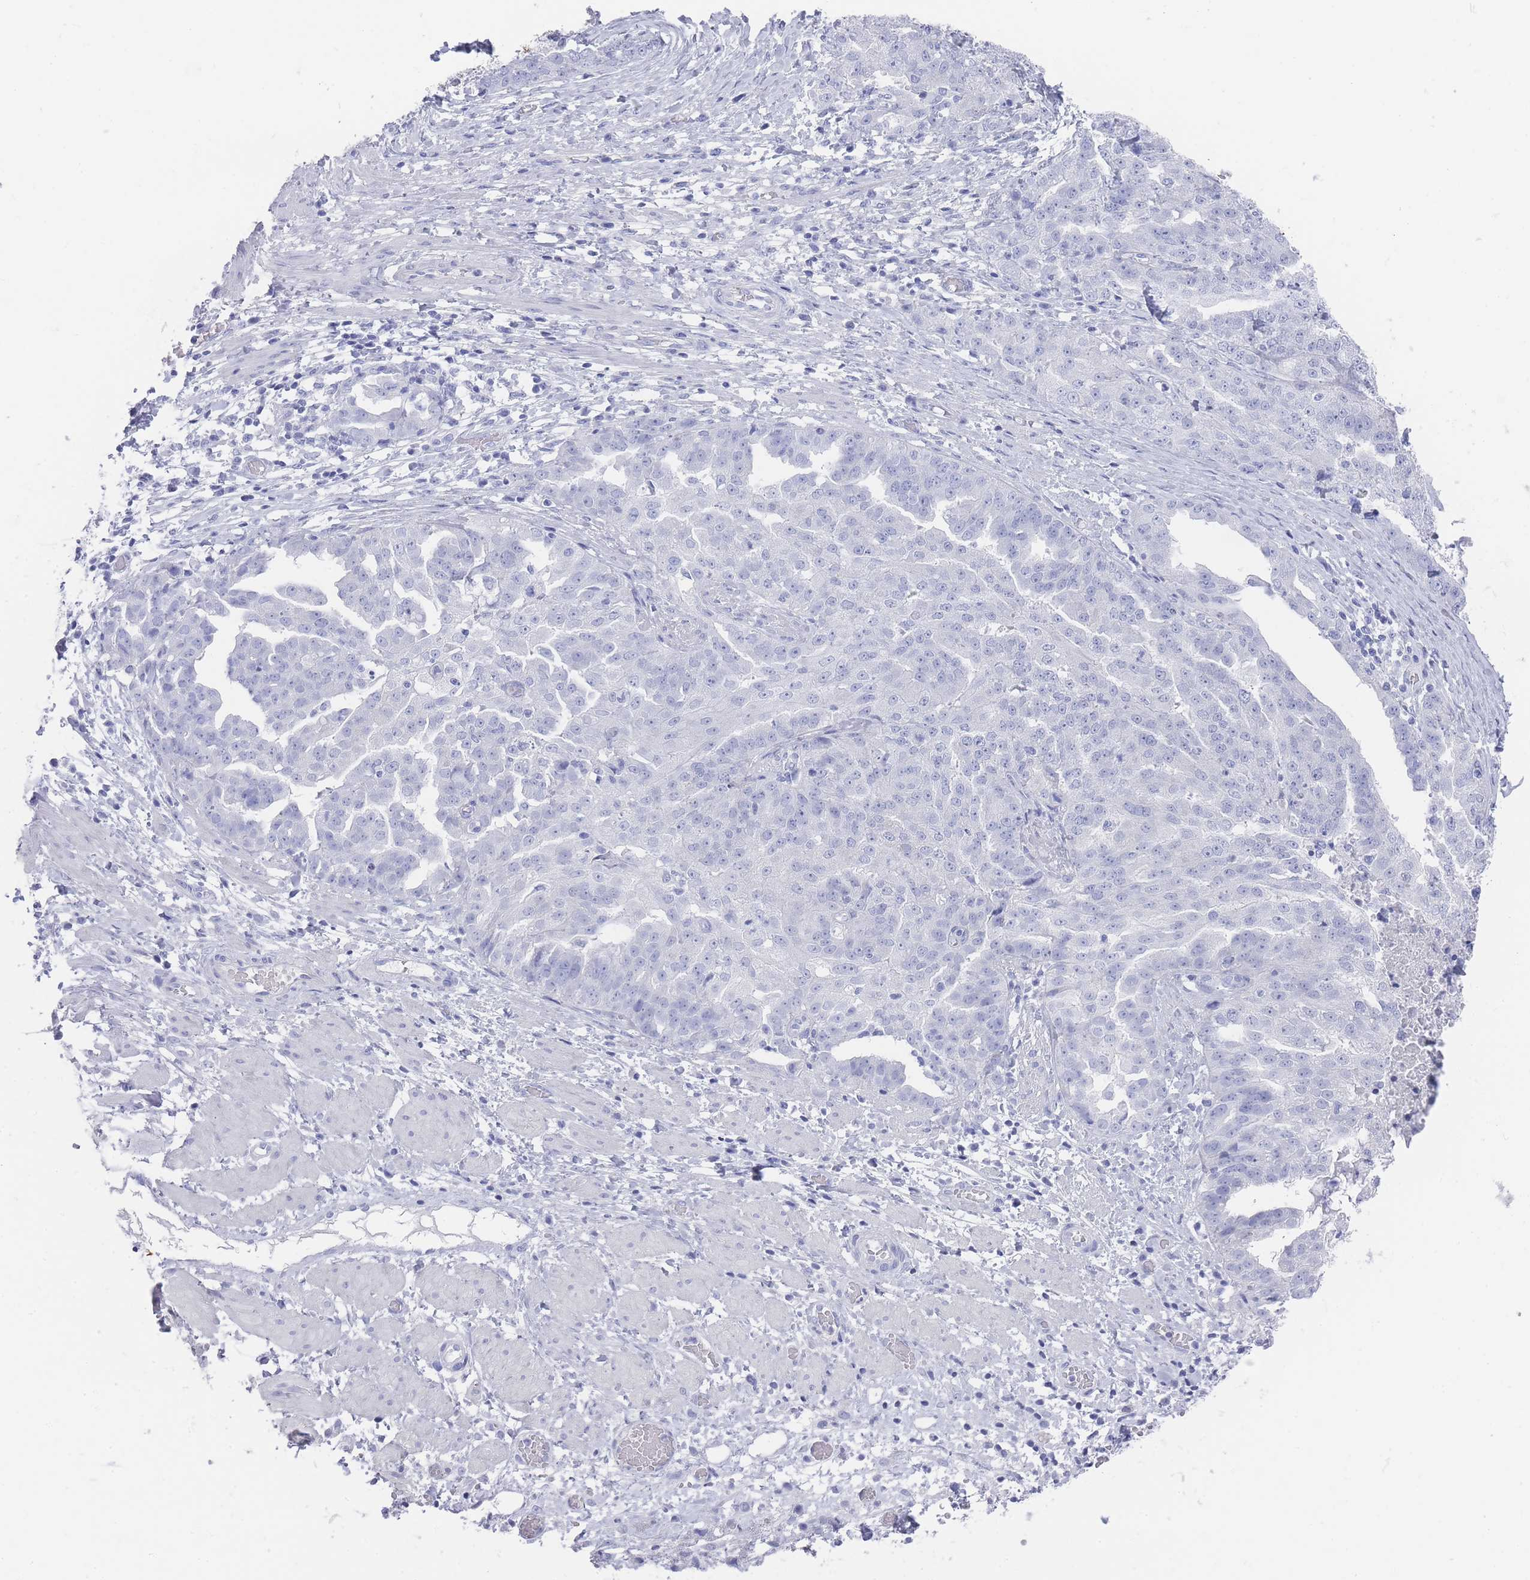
{"staining": {"intensity": "negative", "quantity": "none", "location": "none"}, "tissue": "ovarian cancer", "cell_type": "Tumor cells", "image_type": "cancer", "snomed": [{"axis": "morphology", "description": "Cystadenocarcinoma, serous, NOS"}, {"axis": "topography", "description": "Ovary"}], "caption": "IHC photomicrograph of neoplastic tissue: human ovarian cancer stained with DAB (3,3'-diaminobenzidine) exhibits no significant protein staining in tumor cells.", "gene": "RAB2B", "patient": {"sex": "female", "age": 58}}